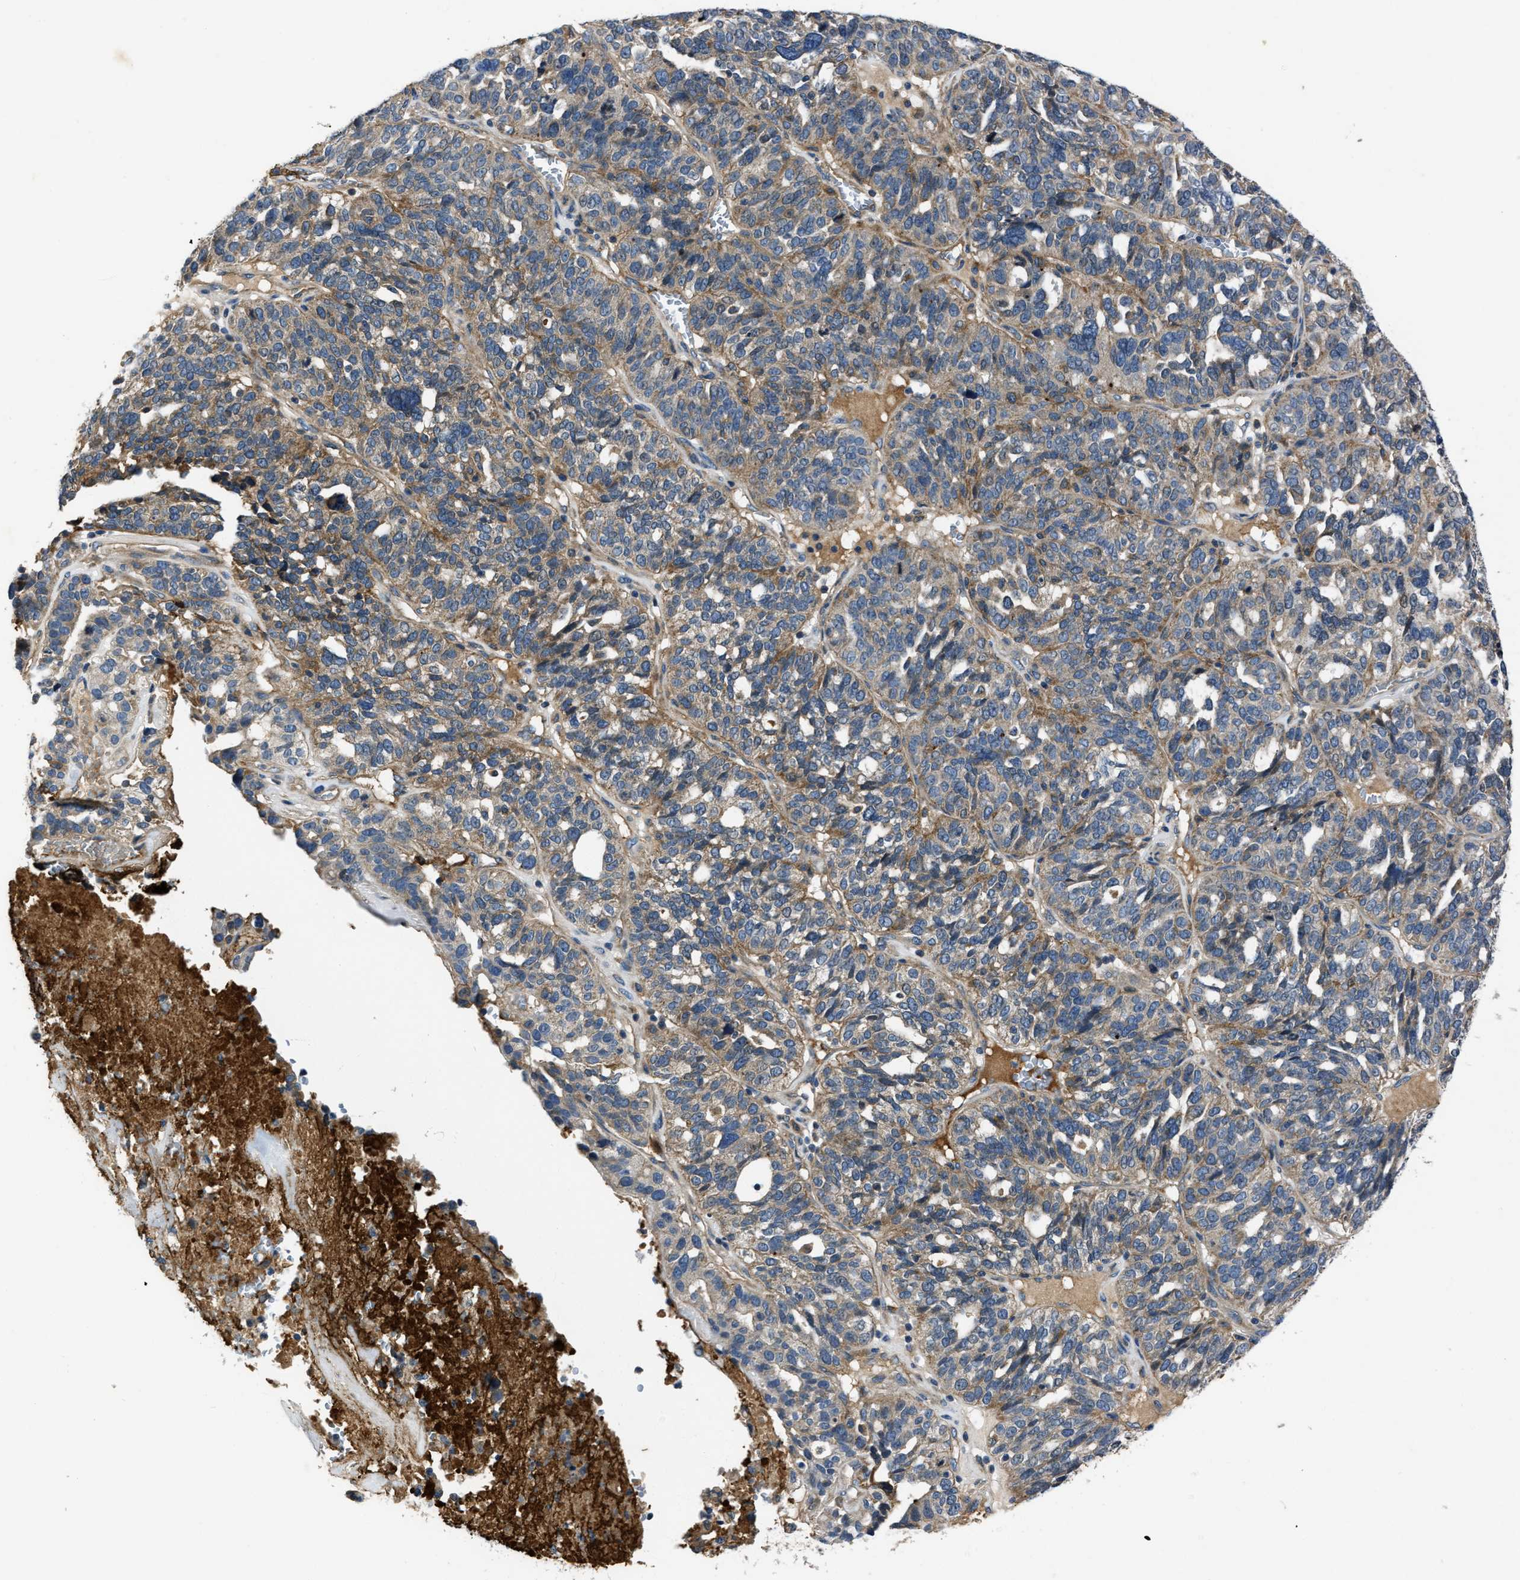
{"staining": {"intensity": "weak", "quantity": ">75%", "location": "cytoplasmic/membranous"}, "tissue": "ovarian cancer", "cell_type": "Tumor cells", "image_type": "cancer", "snomed": [{"axis": "morphology", "description": "Cystadenocarcinoma, serous, NOS"}, {"axis": "topography", "description": "Ovary"}], "caption": "Immunohistochemical staining of ovarian cancer shows low levels of weak cytoplasmic/membranous staining in about >75% of tumor cells.", "gene": "ERC1", "patient": {"sex": "female", "age": 59}}